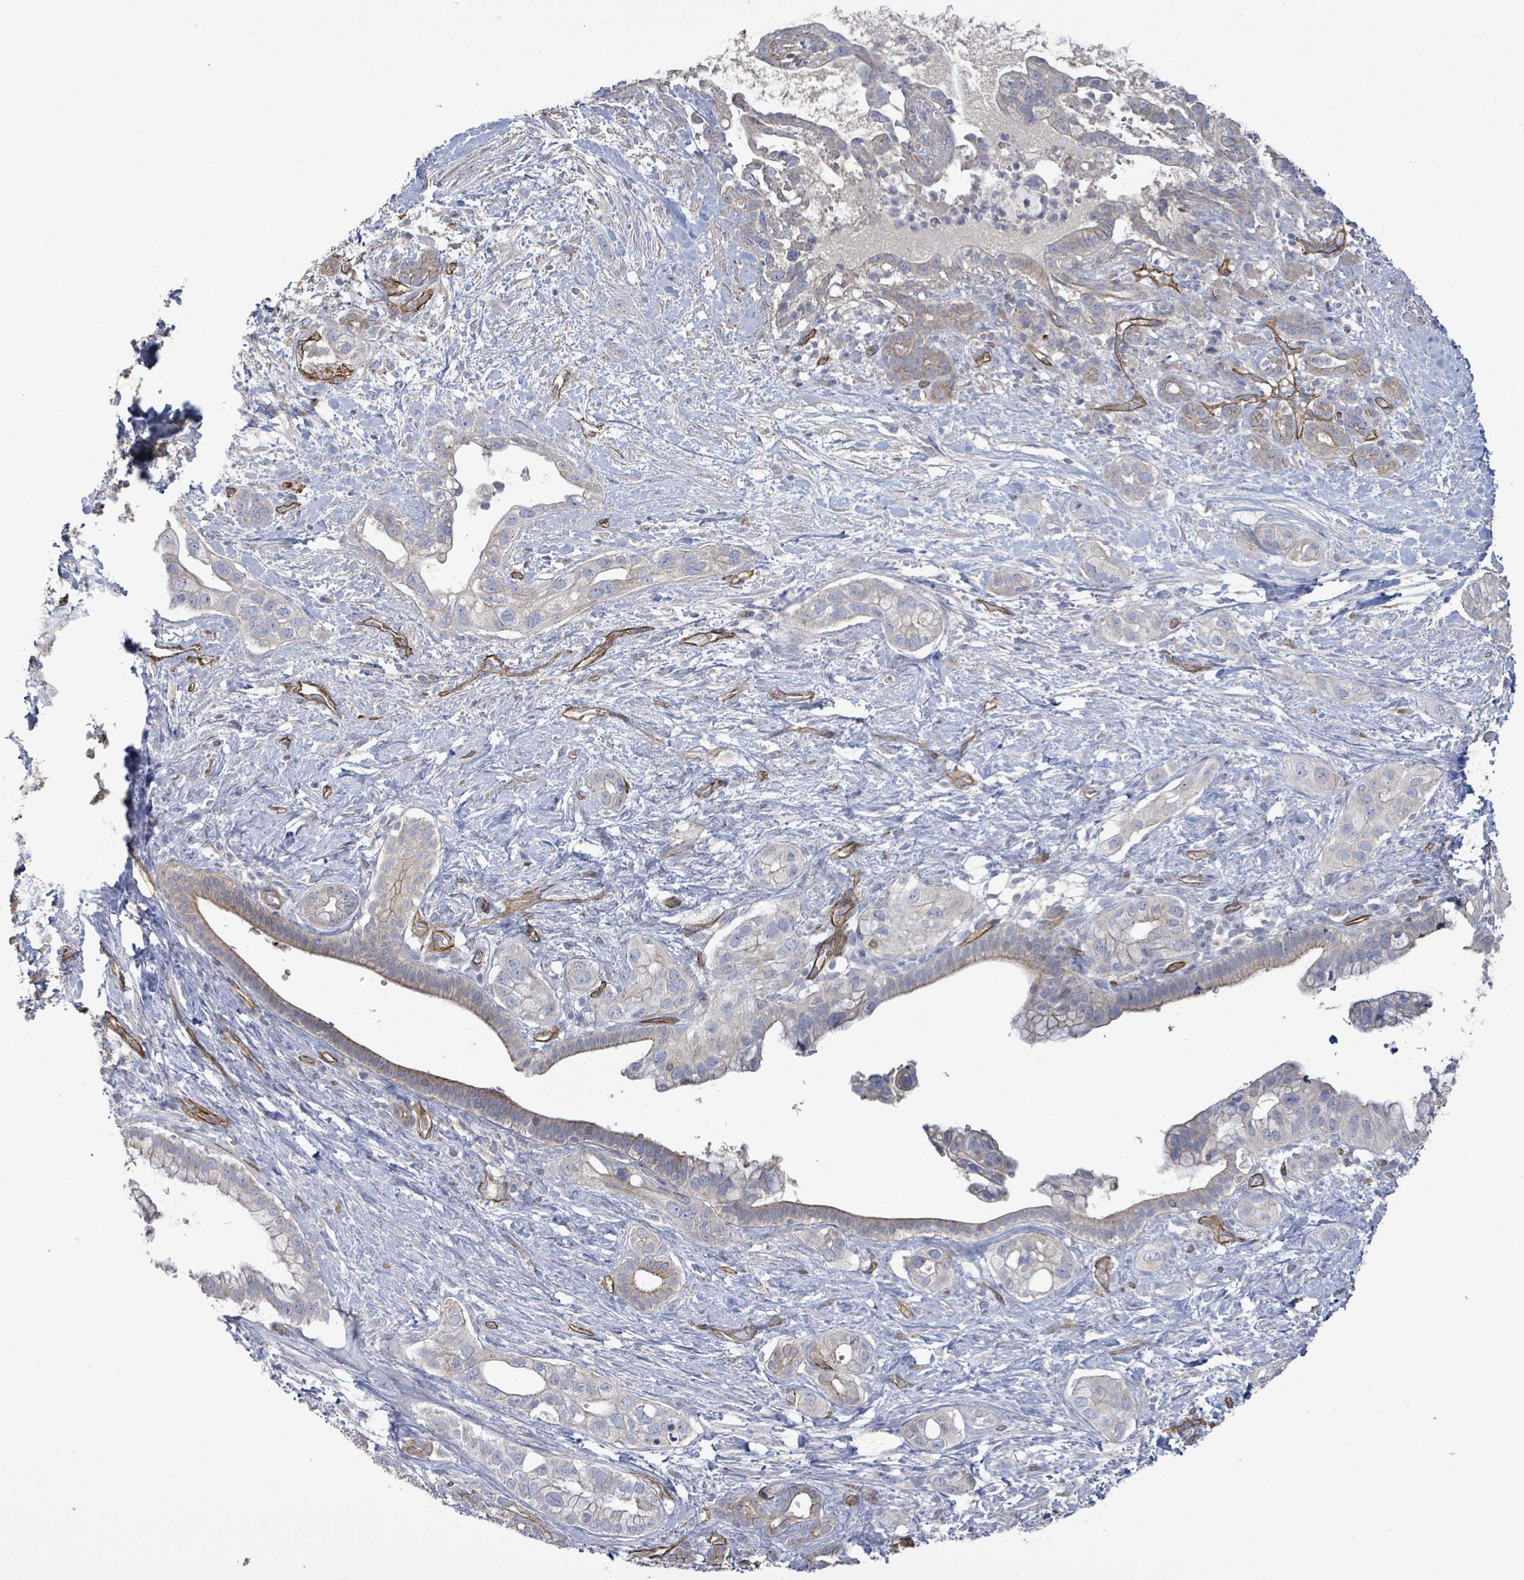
{"staining": {"intensity": "weak", "quantity": "<25%", "location": "cytoplasmic/membranous"}, "tissue": "pancreatic cancer", "cell_type": "Tumor cells", "image_type": "cancer", "snomed": [{"axis": "morphology", "description": "Adenocarcinoma, NOS"}, {"axis": "topography", "description": "Pancreas"}], "caption": "Tumor cells show no significant protein staining in pancreatic cancer. (Stains: DAB immunohistochemistry (IHC) with hematoxylin counter stain, Microscopy: brightfield microscopy at high magnification).", "gene": "KANK3", "patient": {"sex": "male", "age": 44}}